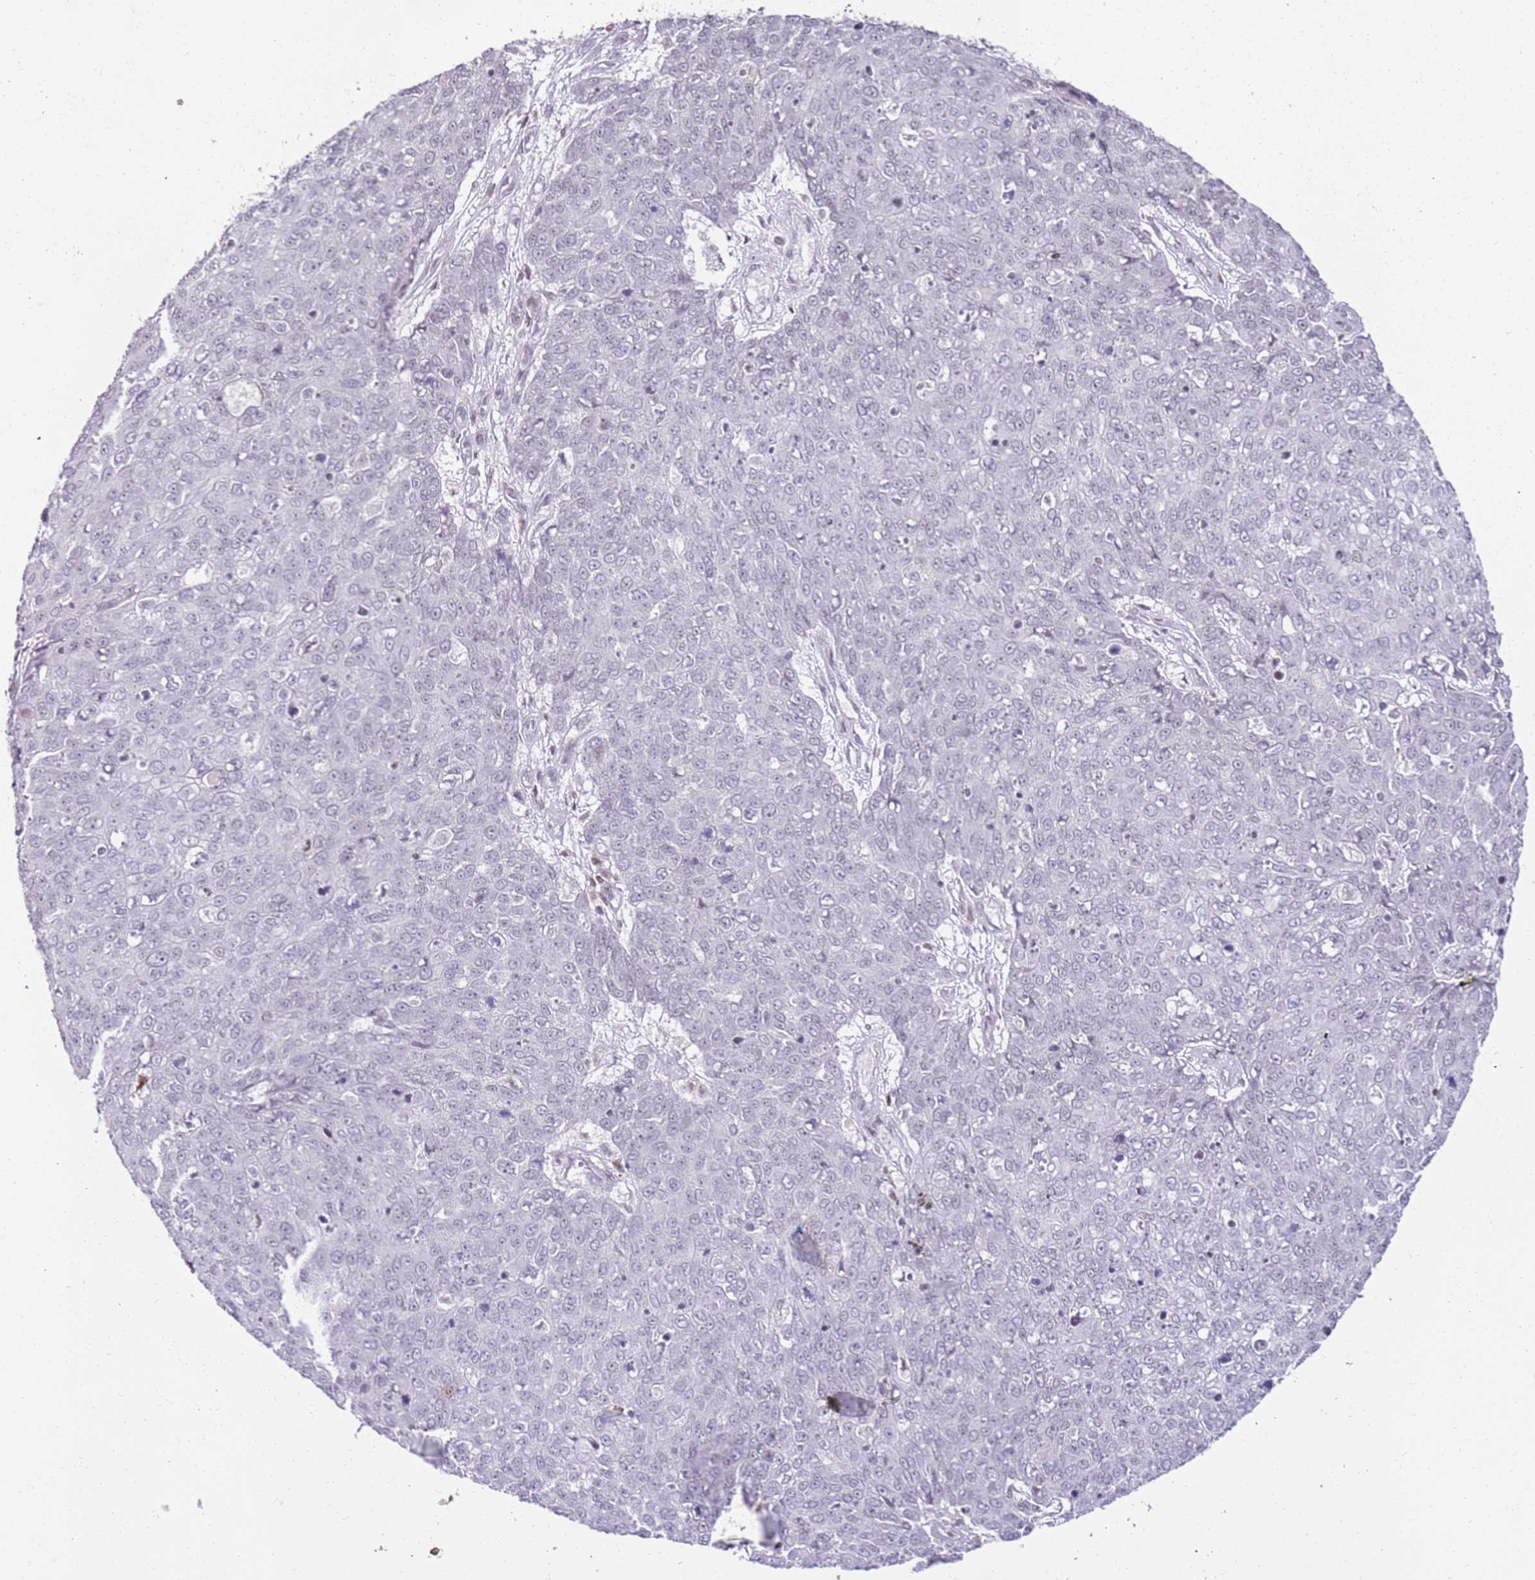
{"staining": {"intensity": "negative", "quantity": "none", "location": "none"}, "tissue": "skin cancer", "cell_type": "Tumor cells", "image_type": "cancer", "snomed": [{"axis": "morphology", "description": "Squamous cell carcinoma, NOS"}, {"axis": "topography", "description": "Skin"}], "caption": "There is no significant expression in tumor cells of squamous cell carcinoma (skin). The staining was performed using DAB to visualize the protein expression in brown, while the nuclei were stained in blue with hematoxylin (Magnification: 20x).", "gene": "PHC2", "patient": {"sex": "male", "age": 71}}